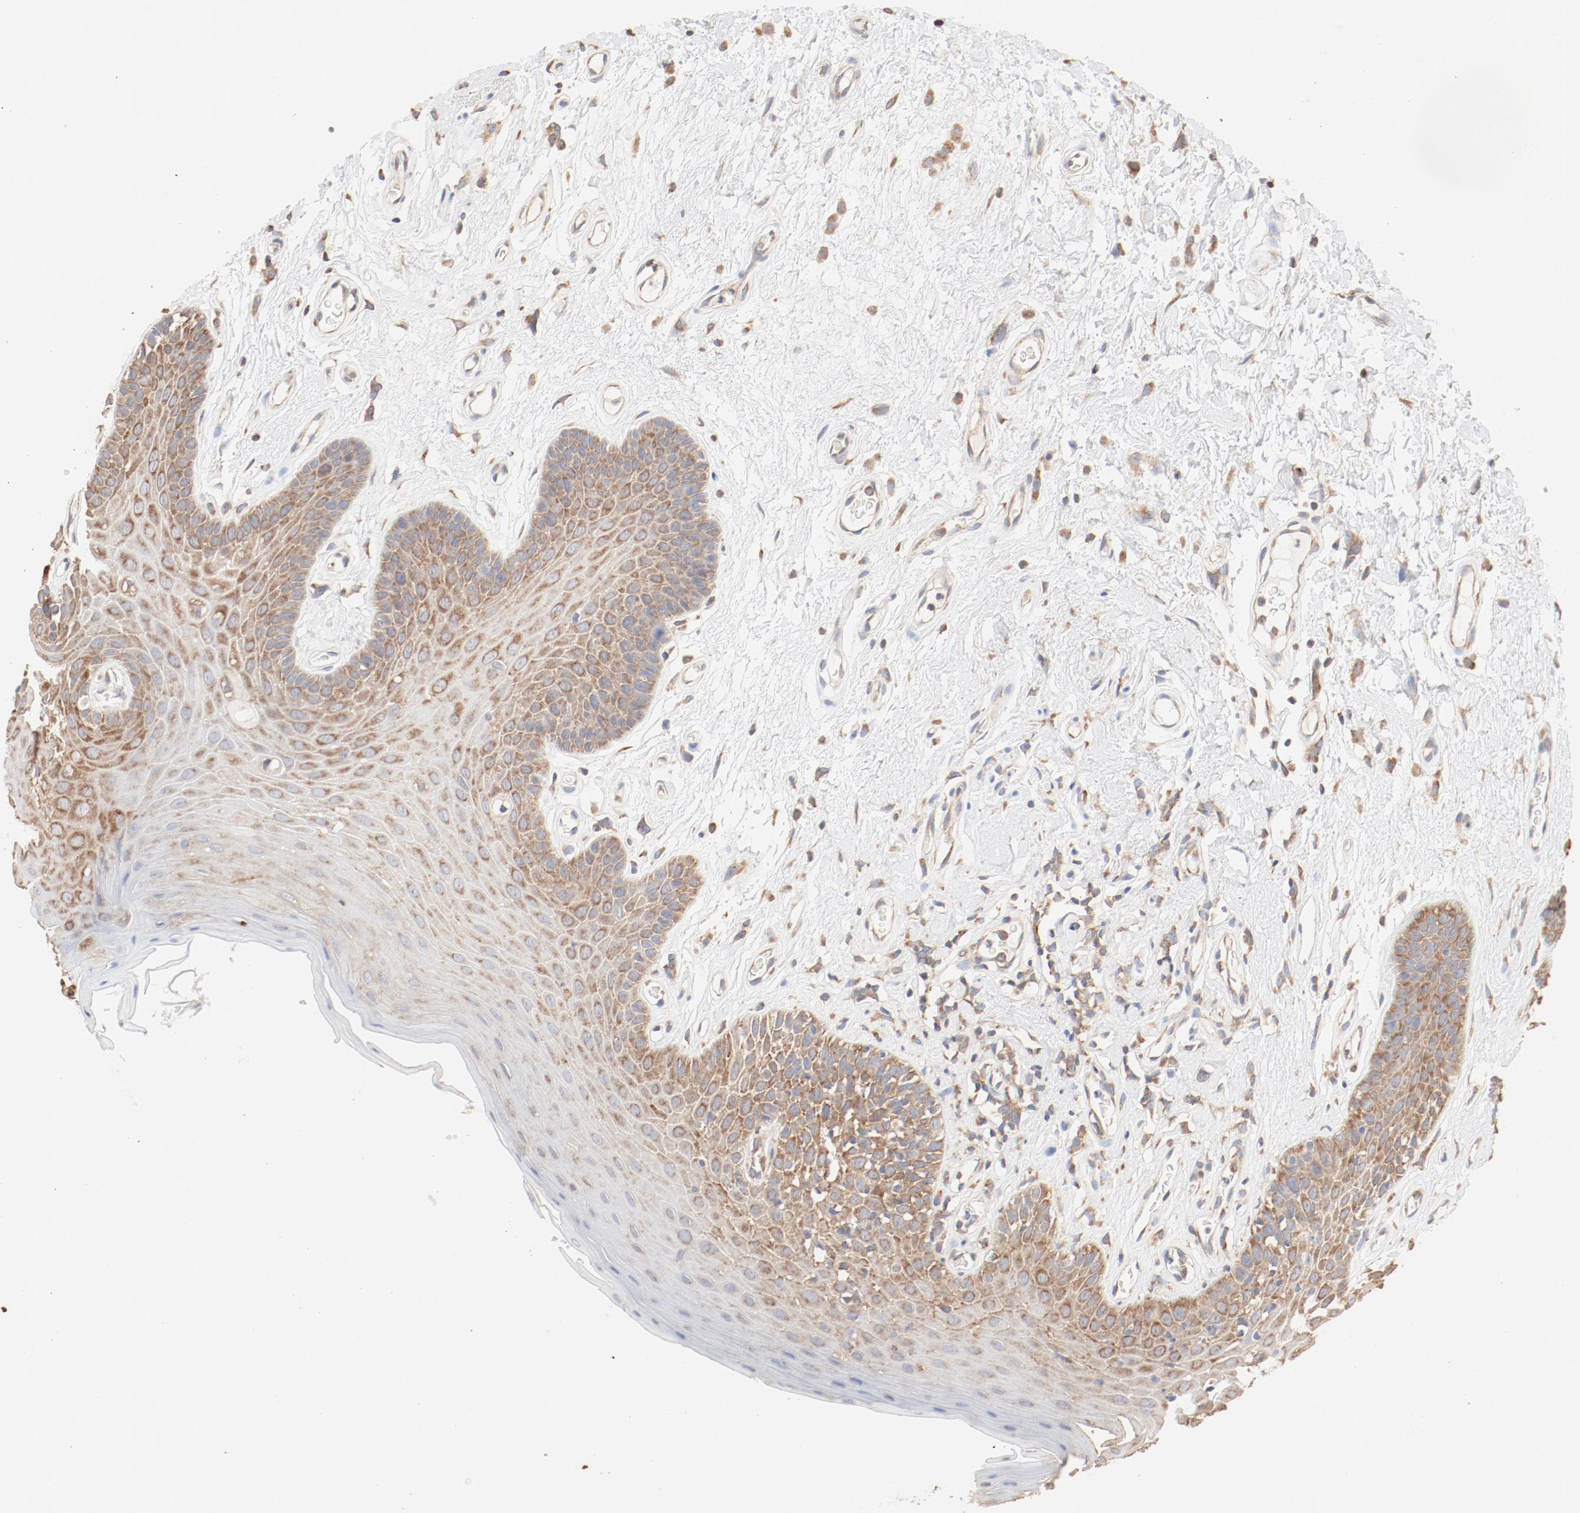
{"staining": {"intensity": "moderate", "quantity": ">75%", "location": "cytoplasmic/membranous"}, "tissue": "oral mucosa", "cell_type": "Squamous epithelial cells", "image_type": "normal", "snomed": [{"axis": "morphology", "description": "Normal tissue, NOS"}, {"axis": "morphology", "description": "Squamous cell carcinoma, NOS"}, {"axis": "topography", "description": "Skeletal muscle"}, {"axis": "topography", "description": "Oral tissue"}, {"axis": "topography", "description": "Head-Neck"}], "caption": "A high-resolution histopathology image shows immunohistochemistry staining of normal oral mucosa, which shows moderate cytoplasmic/membranous staining in approximately >75% of squamous epithelial cells. Using DAB (3,3'-diaminobenzidine) (brown) and hematoxylin (blue) stains, captured at high magnification using brightfield microscopy.", "gene": "RPS6", "patient": {"sex": "male", "age": 71}}